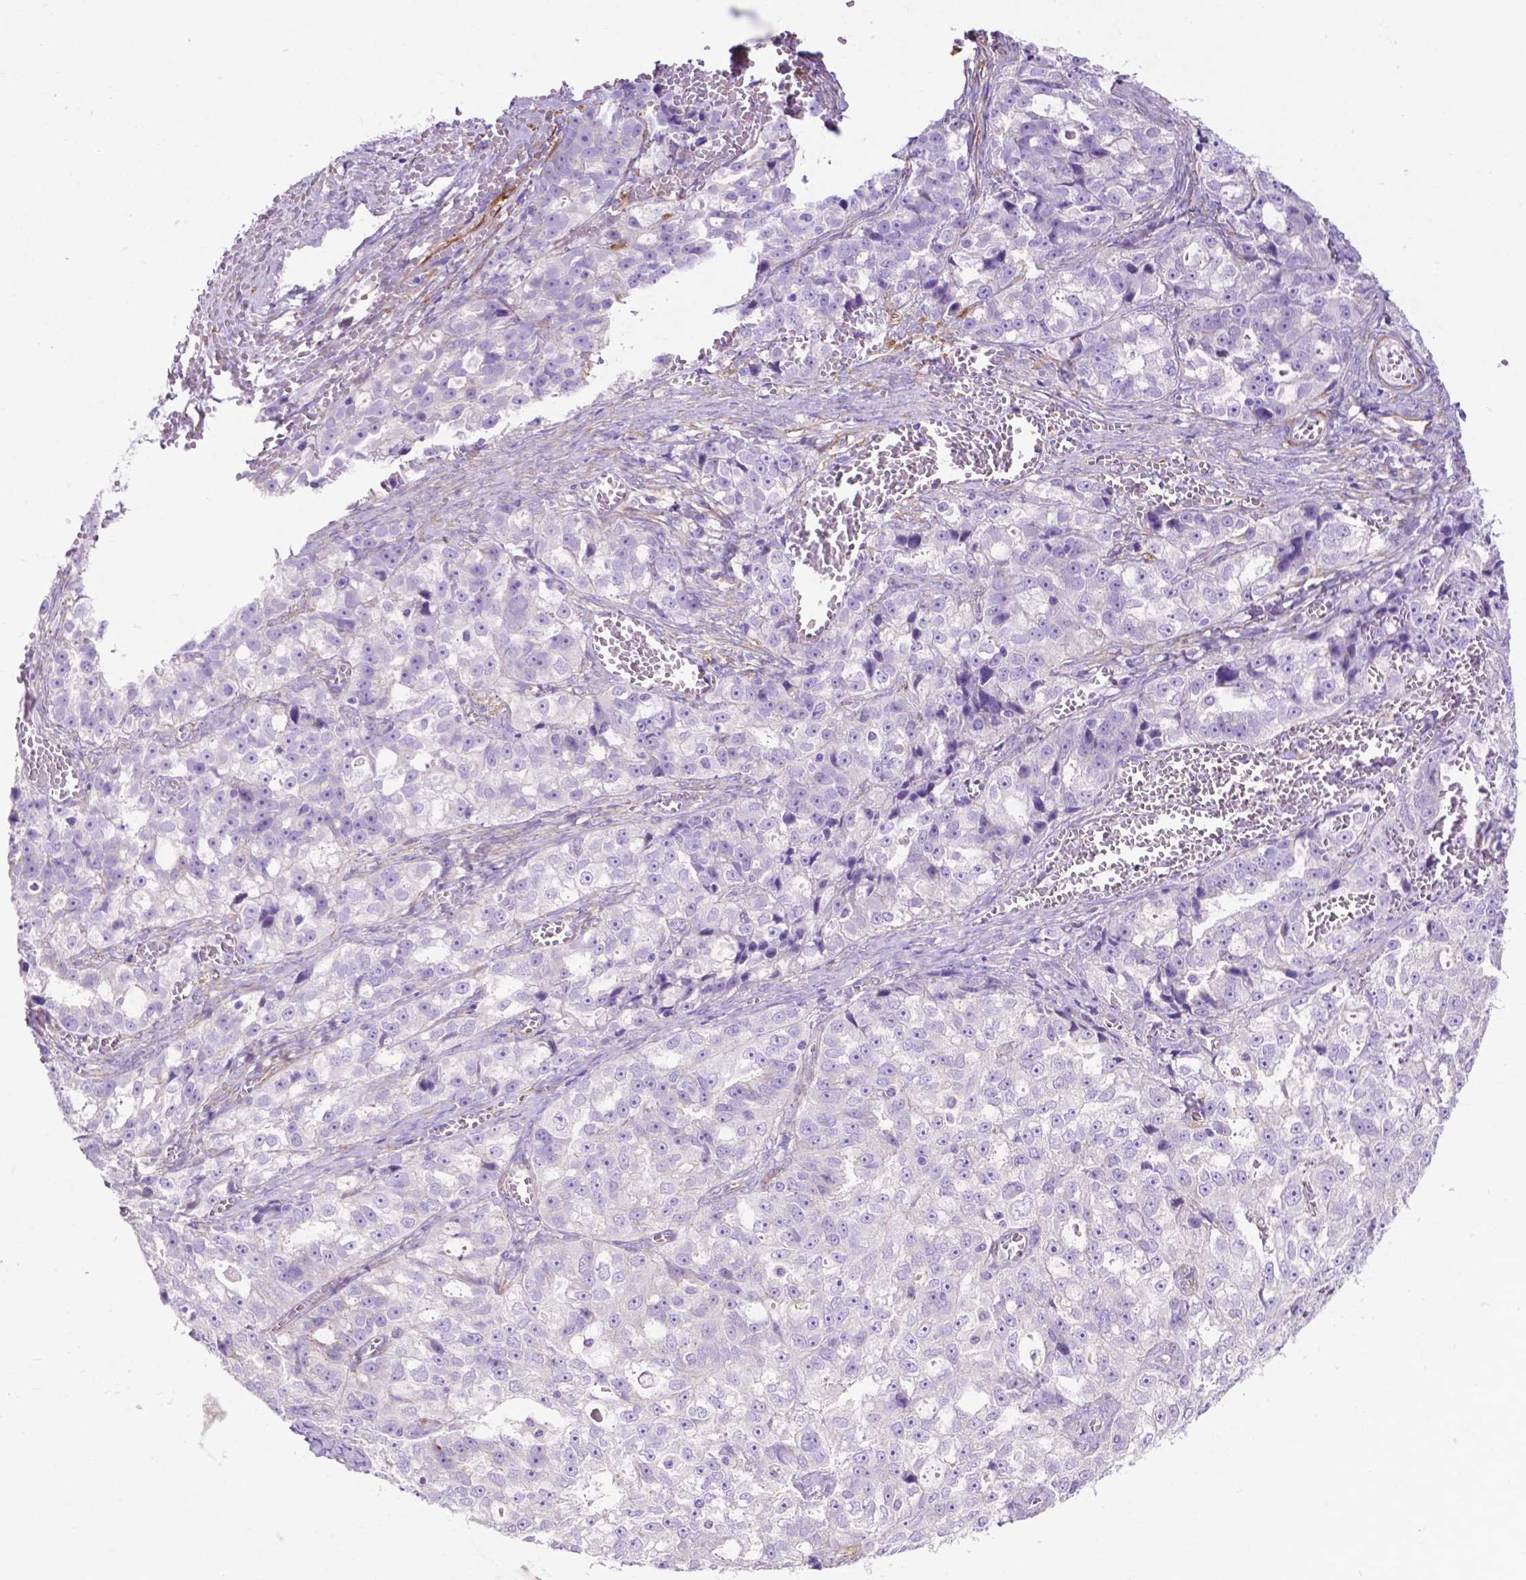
{"staining": {"intensity": "negative", "quantity": "none", "location": "none"}, "tissue": "ovarian cancer", "cell_type": "Tumor cells", "image_type": "cancer", "snomed": [{"axis": "morphology", "description": "Cystadenocarcinoma, serous, NOS"}, {"axis": "topography", "description": "Ovary"}], "caption": "High power microscopy micrograph of an immunohistochemistry photomicrograph of serous cystadenocarcinoma (ovarian), revealing no significant expression in tumor cells.", "gene": "PCDHA12", "patient": {"sex": "female", "age": 51}}